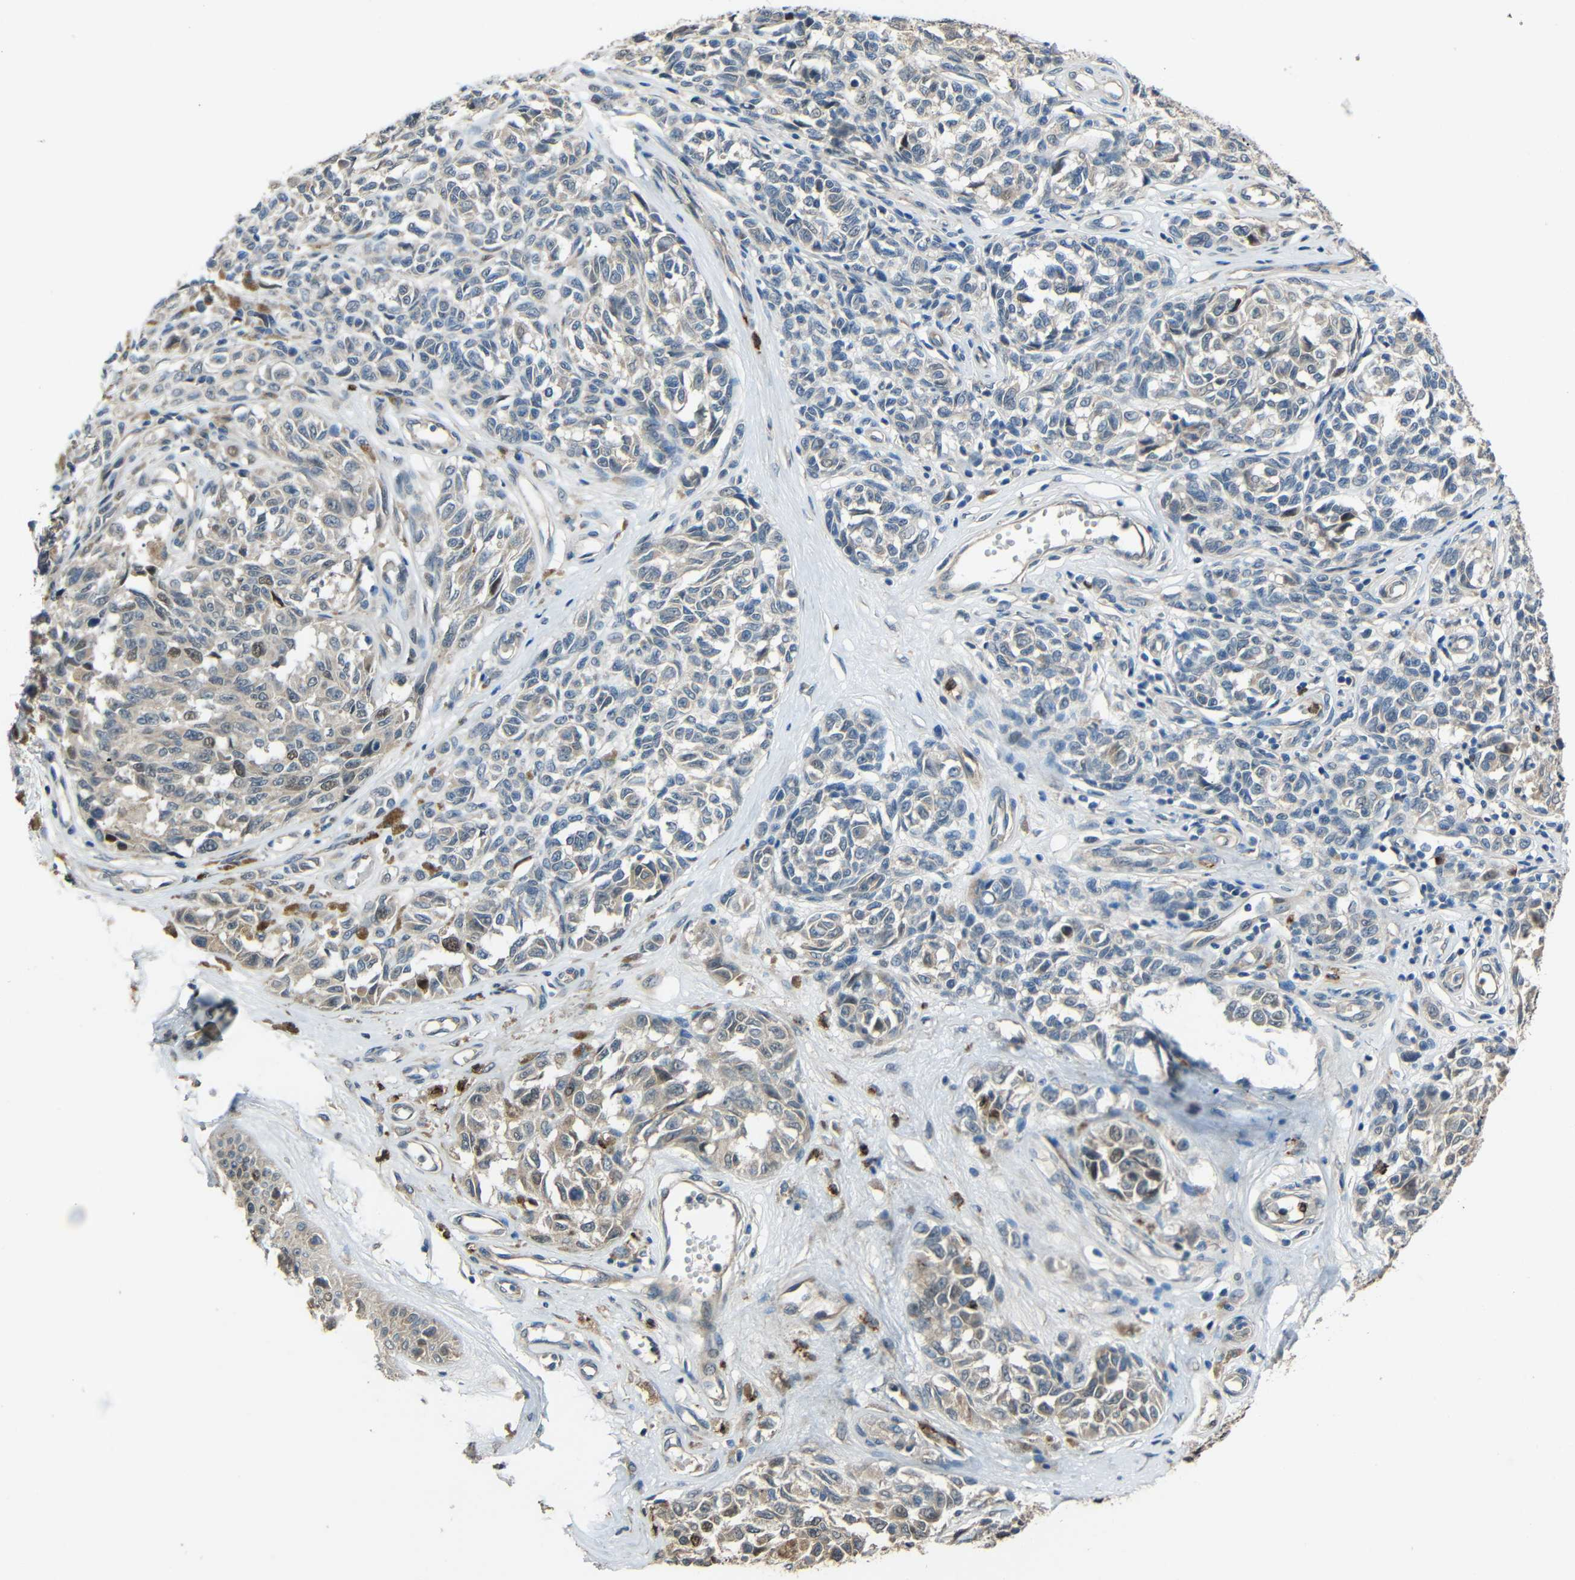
{"staining": {"intensity": "weak", "quantity": "<25%", "location": "cytoplasmic/membranous"}, "tissue": "melanoma", "cell_type": "Tumor cells", "image_type": "cancer", "snomed": [{"axis": "morphology", "description": "Malignant melanoma, NOS"}, {"axis": "topography", "description": "Skin"}], "caption": "This is an immunohistochemistry (IHC) photomicrograph of melanoma. There is no expression in tumor cells.", "gene": "STBD1", "patient": {"sex": "female", "age": 64}}